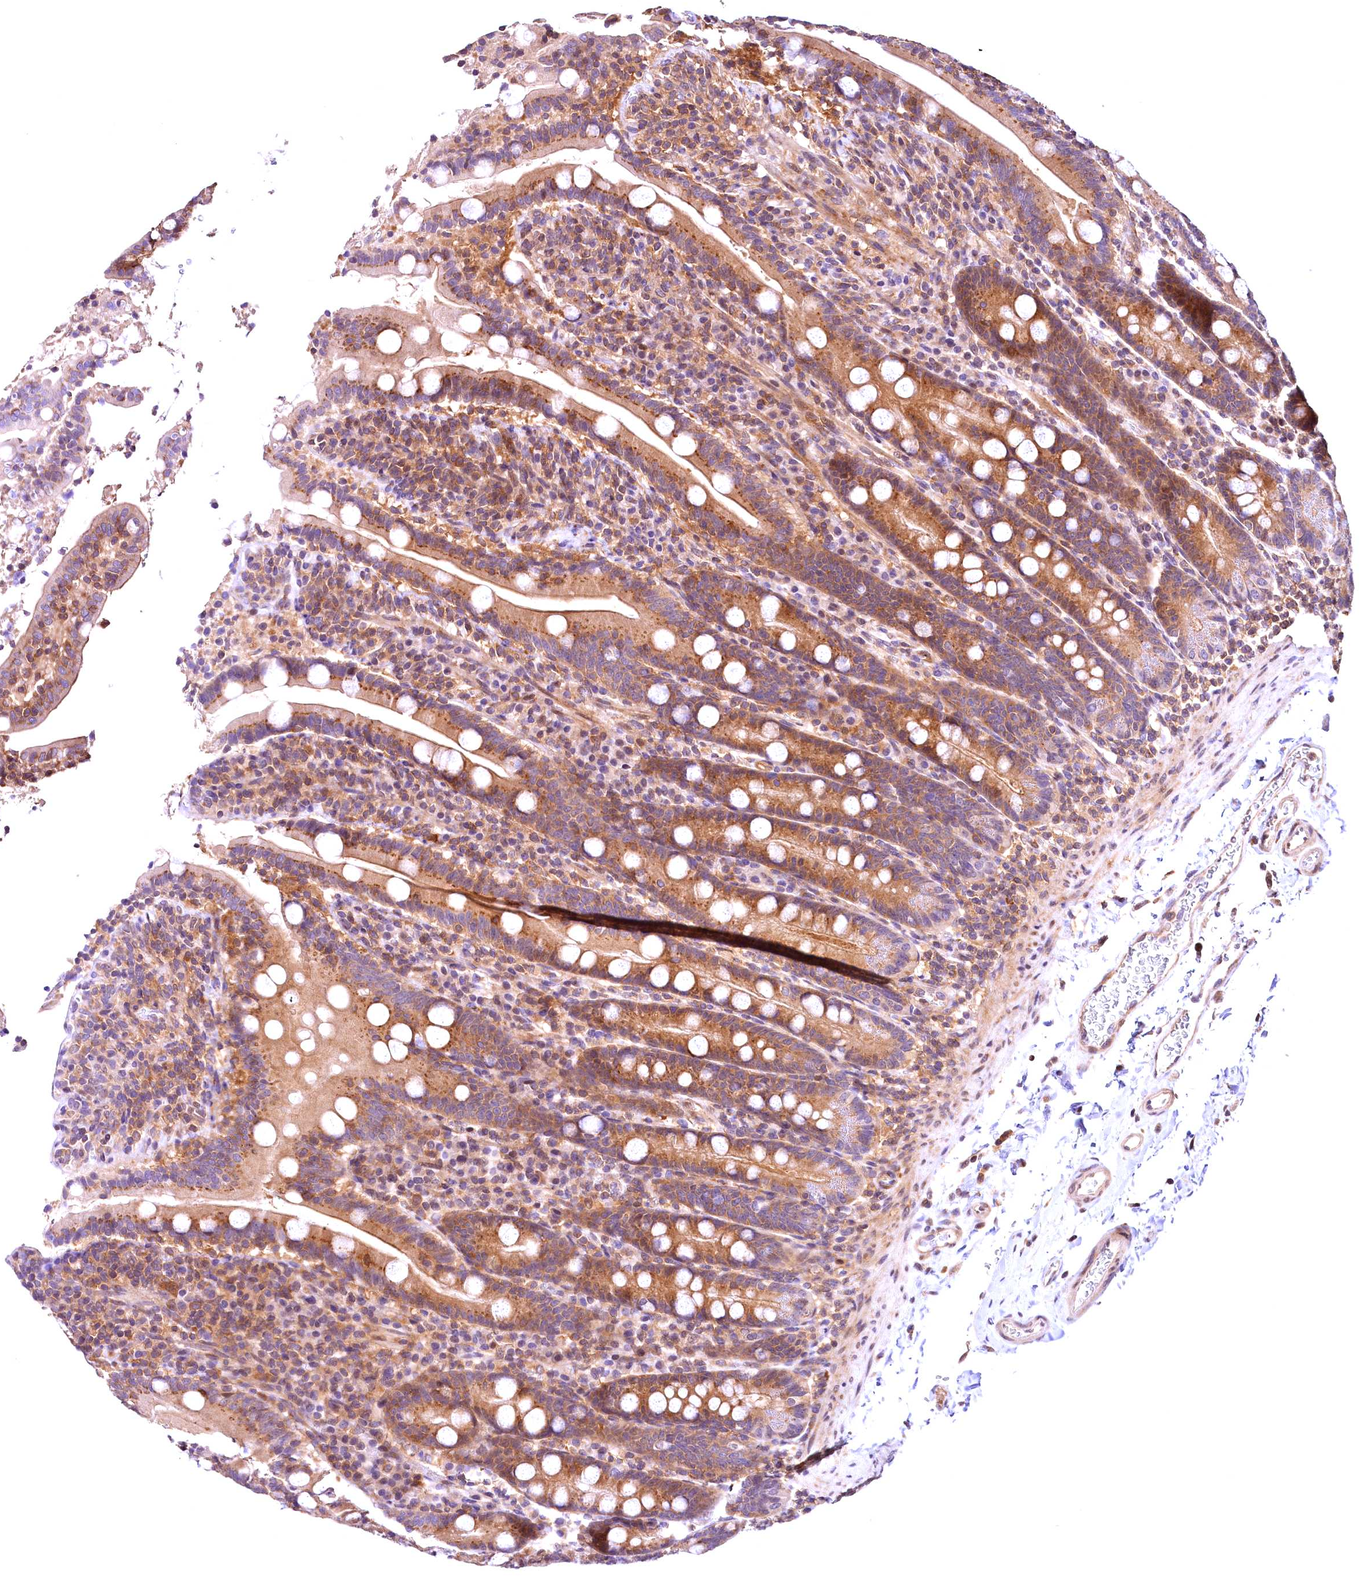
{"staining": {"intensity": "moderate", "quantity": ">75%", "location": "cytoplasmic/membranous"}, "tissue": "duodenum", "cell_type": "Glandular cells", "image_type": "normal", "snomed": [{"axis": "morphology", "description": "Normal tissue, NOS"}, {"axis": "topography", "description": "Duodenum"}], "caption": "Immunohistochemistry (IHC) of unremarkable human duodenum exhibits medium levels of moderate cytoplasmic/membranous staining in about >75% of glandular cells.", "gene": "CHORDC1", "patient": {"sex": "male", "age": 35}}